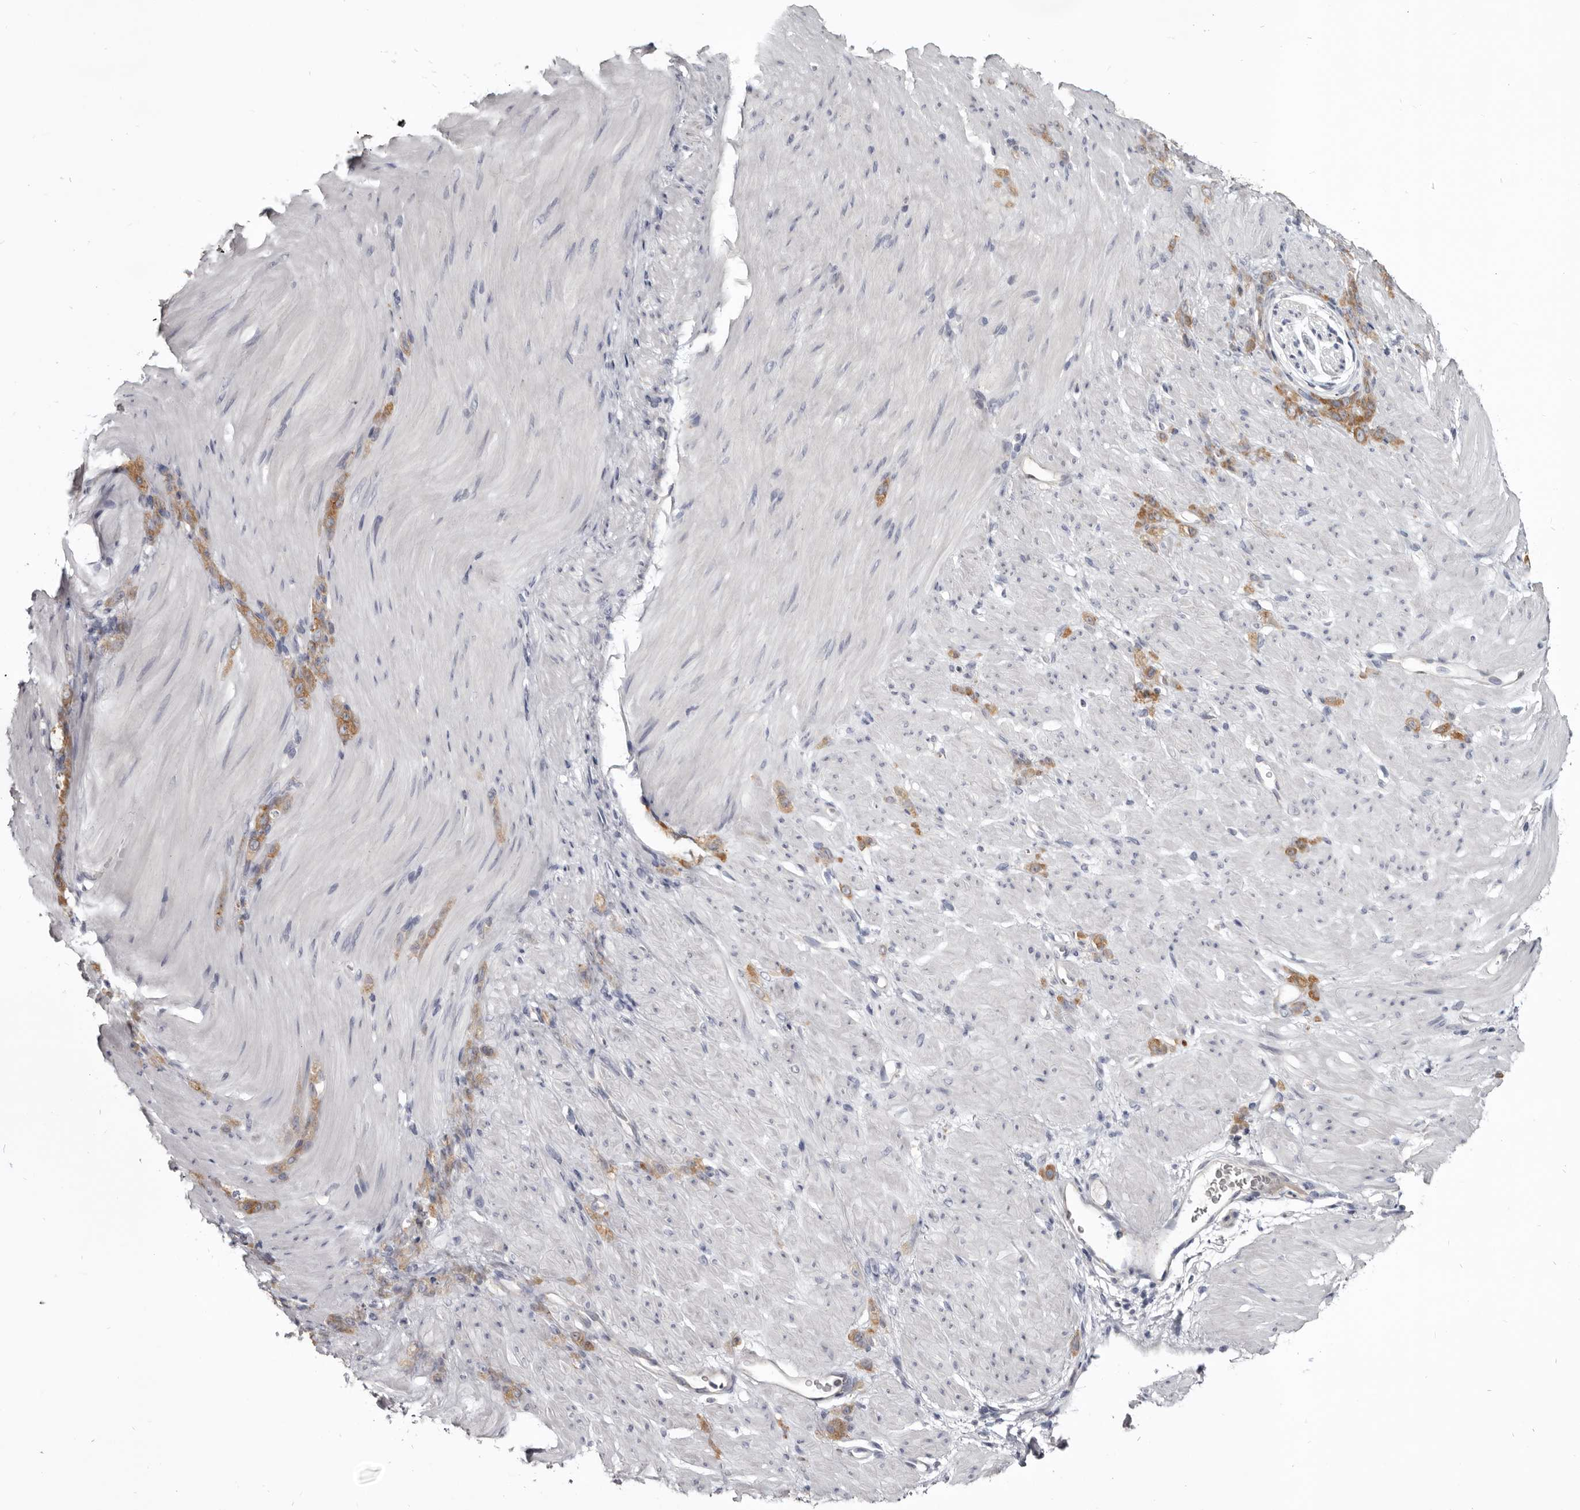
{"staining": {"intensity": "moderate", "quantity": ">75%", "location": "cytoplasmic/membranous"}, "tissue": "stomach cancer", "cell_type": "Tumor cells", "image_type": "cancer", "snomed": [{"axis": "morphology", "description": "Normal tissue, NOS"}, {"axis": "morphology", "description": "Adenocarcinoma, NOS"}, {"axis": "topography", "description": "Stomach"}], "caption": "Stomach adenocarcinoma was stained to show a protein in brown. There is medium levels of moderate cytoplasmic/membranous staining in about >75% of tumor cells.", "gene": "CGN", "patient": {"sex": "male", "age": 82}}